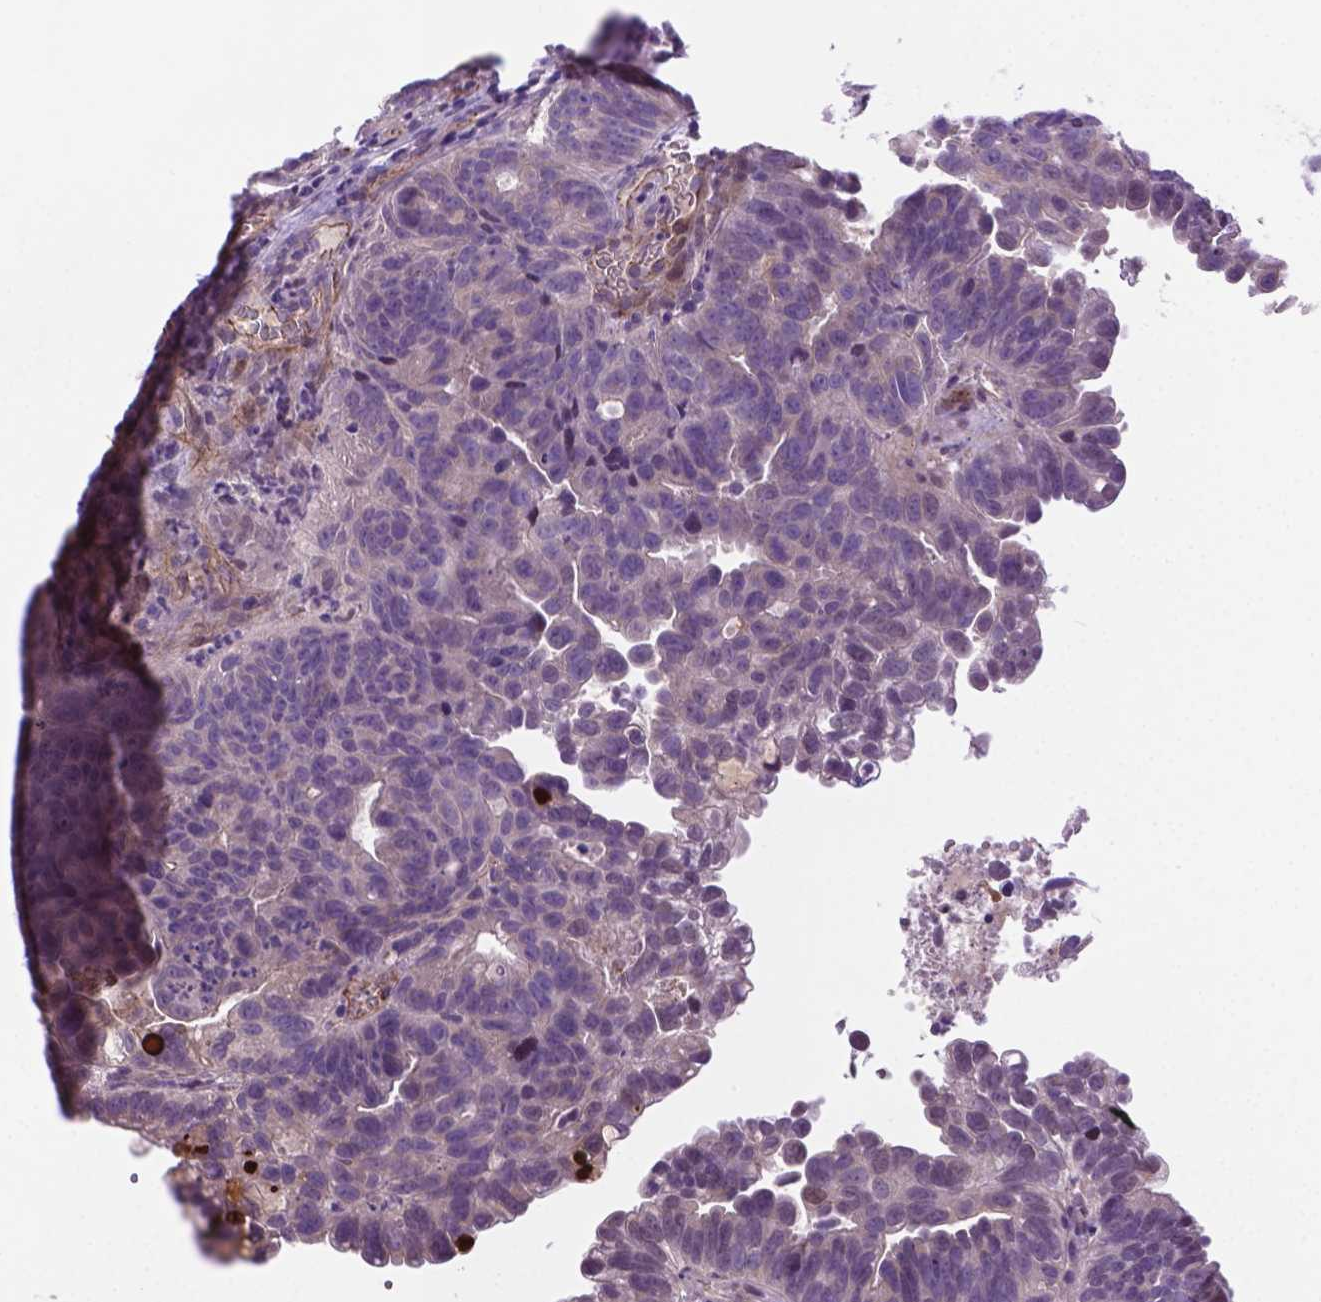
{"staining": {"intensity": "negative", "quantity": "none", "location": "none"}, "tissue": "head and neck cancer", "cell_type": "Tumor cells", "image_type": "cancer", "snomed": [{"axis": "morphology", "description": "Adenocarcinoma, NOS"}, {"axis": "topography", "description": "Head-Neck"}], "caption": "Tumor cells are negative for protein expression in human head and neck adenocarcinoma.", "gene": "CCER2", "patient": {"sex": "male", "age": 62}}